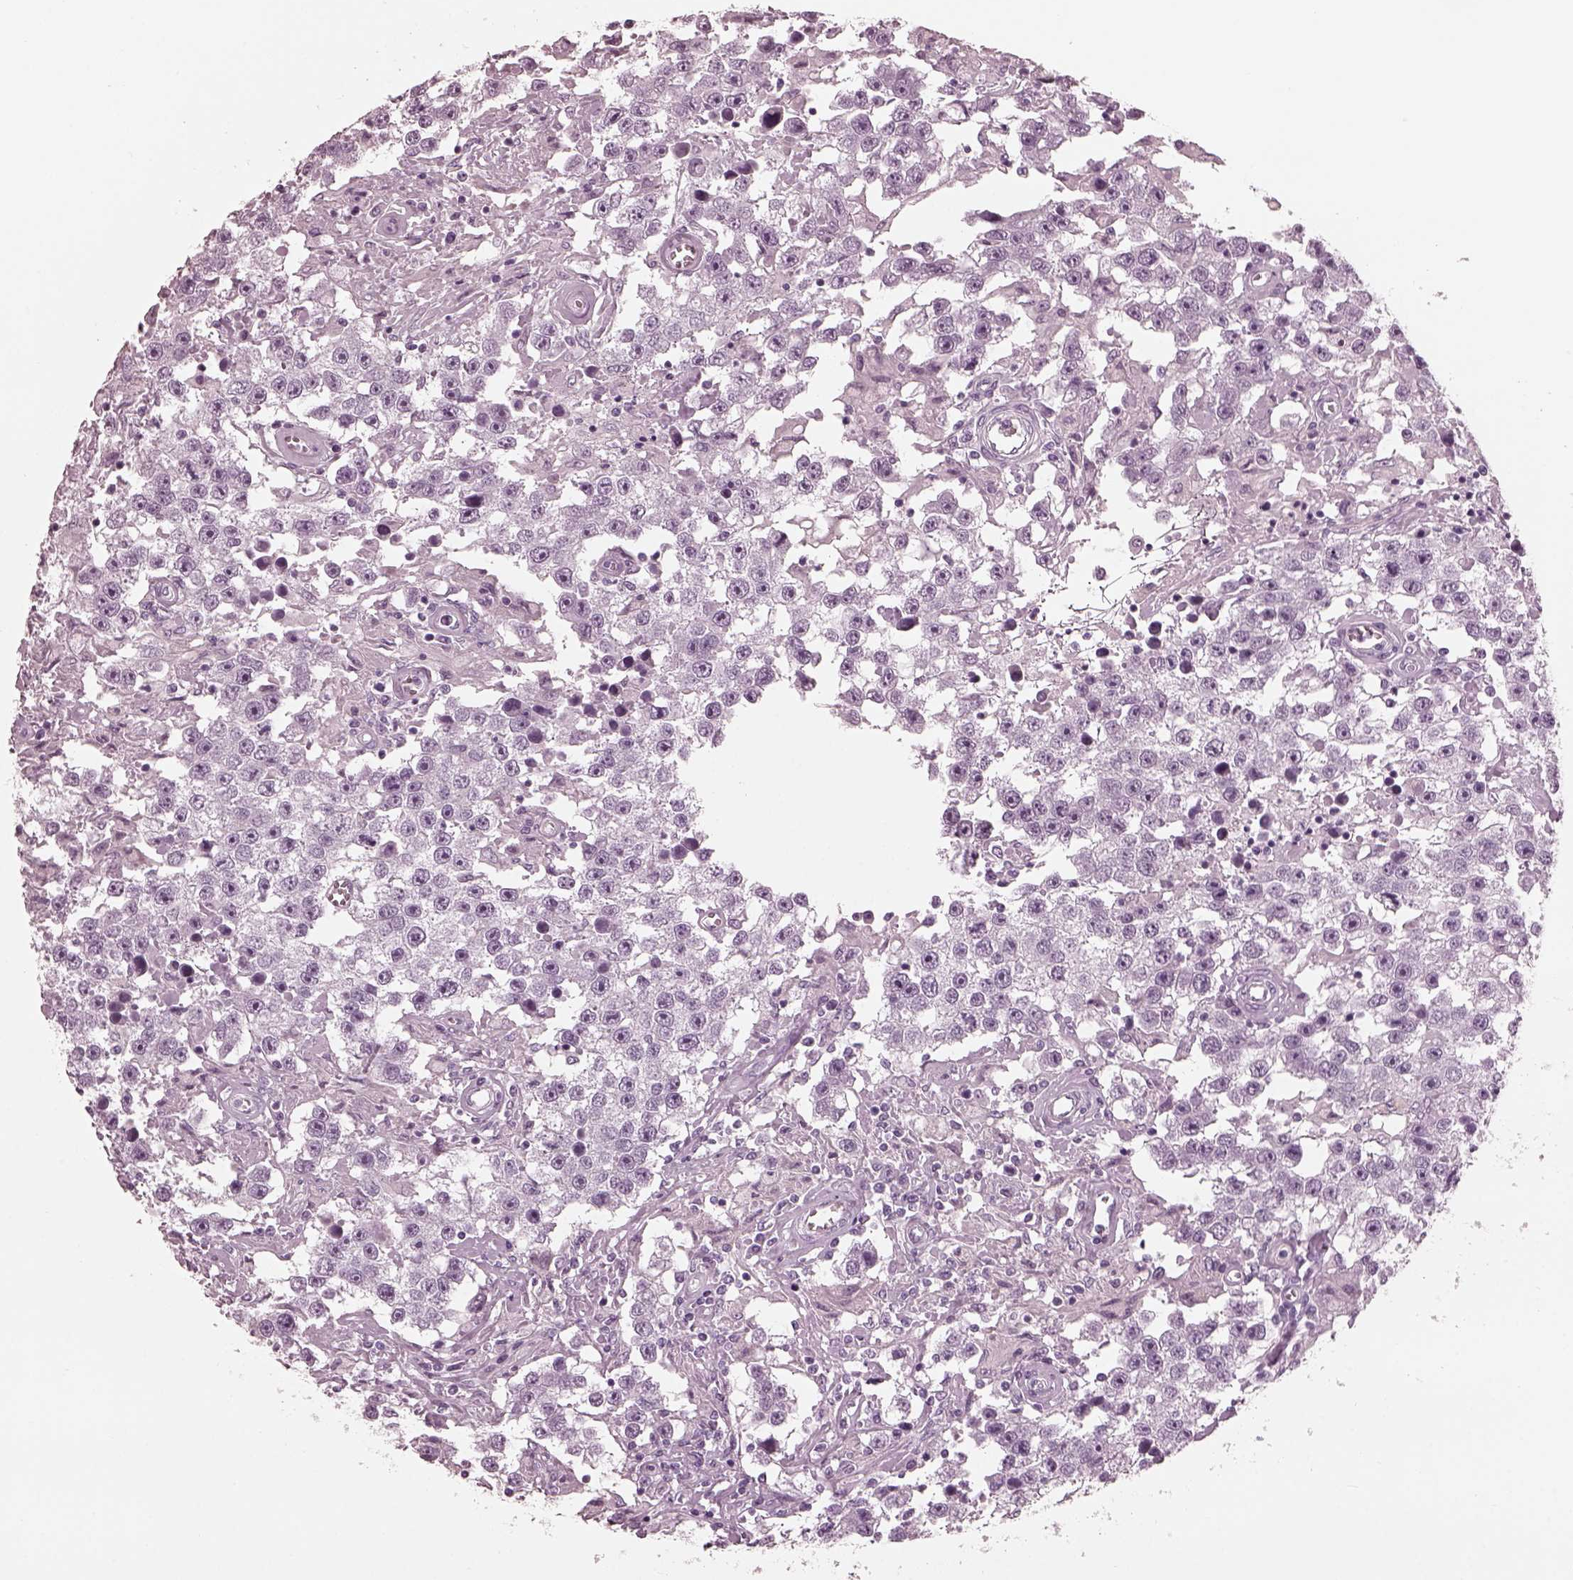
{"staining": {"intensity": "negative", "quantity": "none", "location": "none"}, "tissue": "testis cancer", "cell_type": "Tumor cells", "image_type": "cancer", "snomed": [{"axis": "morphology", "description": "Seminoma, NOS"}, {"axis": "topography", "description": "Testis"}], "caption": "DAB (3,3'-diaminobenzidine) immunohistochemical staining of testis seminoma reveals no significant staining in tumor cells.", "gene": "GRM6", "patient": {"sex": "male", "age": 43}}